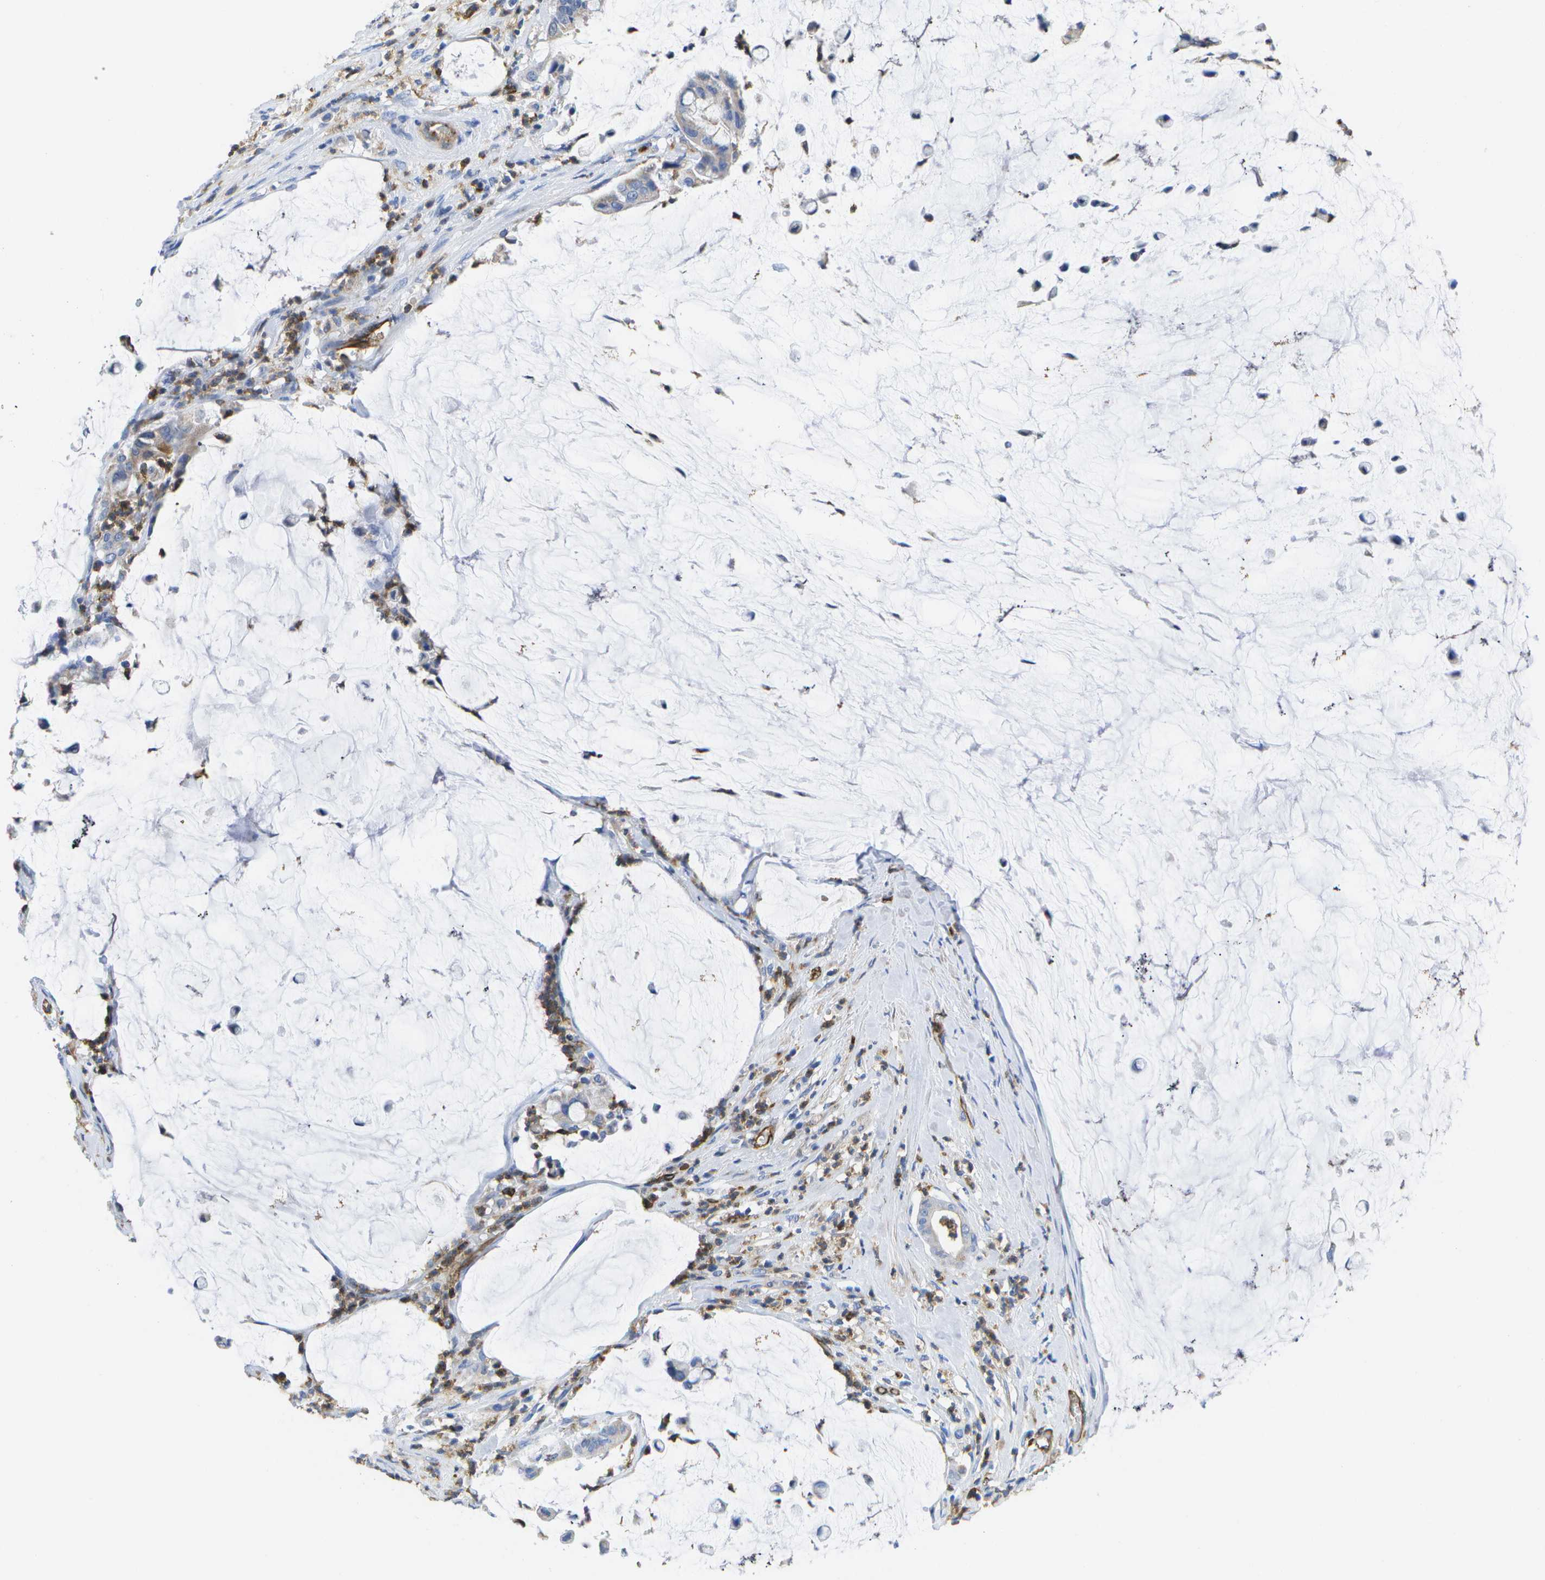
{"staining": {"intensity": "negative", "quantity": "none", "location": "none"}, "tissue": "pancreatic cancer", "cell_type": "Tumor cells", "image_type": "cancer", "snomed": [{"axis": "morphology", "description": "Adenocarcinoma, NOS"}, {"axis": "topography", "description": "Pancreas"}], "caption": "Immunohistochemistry of human pancreatic cancer displays no positivity in tumor cells. (Stains: DAB (3,3'-diaminobenzidine) IHC with hematoxylin counter stain, Microscopy: brightfield microscopy at high magnification).", "gene": "DYSF", "patient": {"sex": "male", "age": 41}}